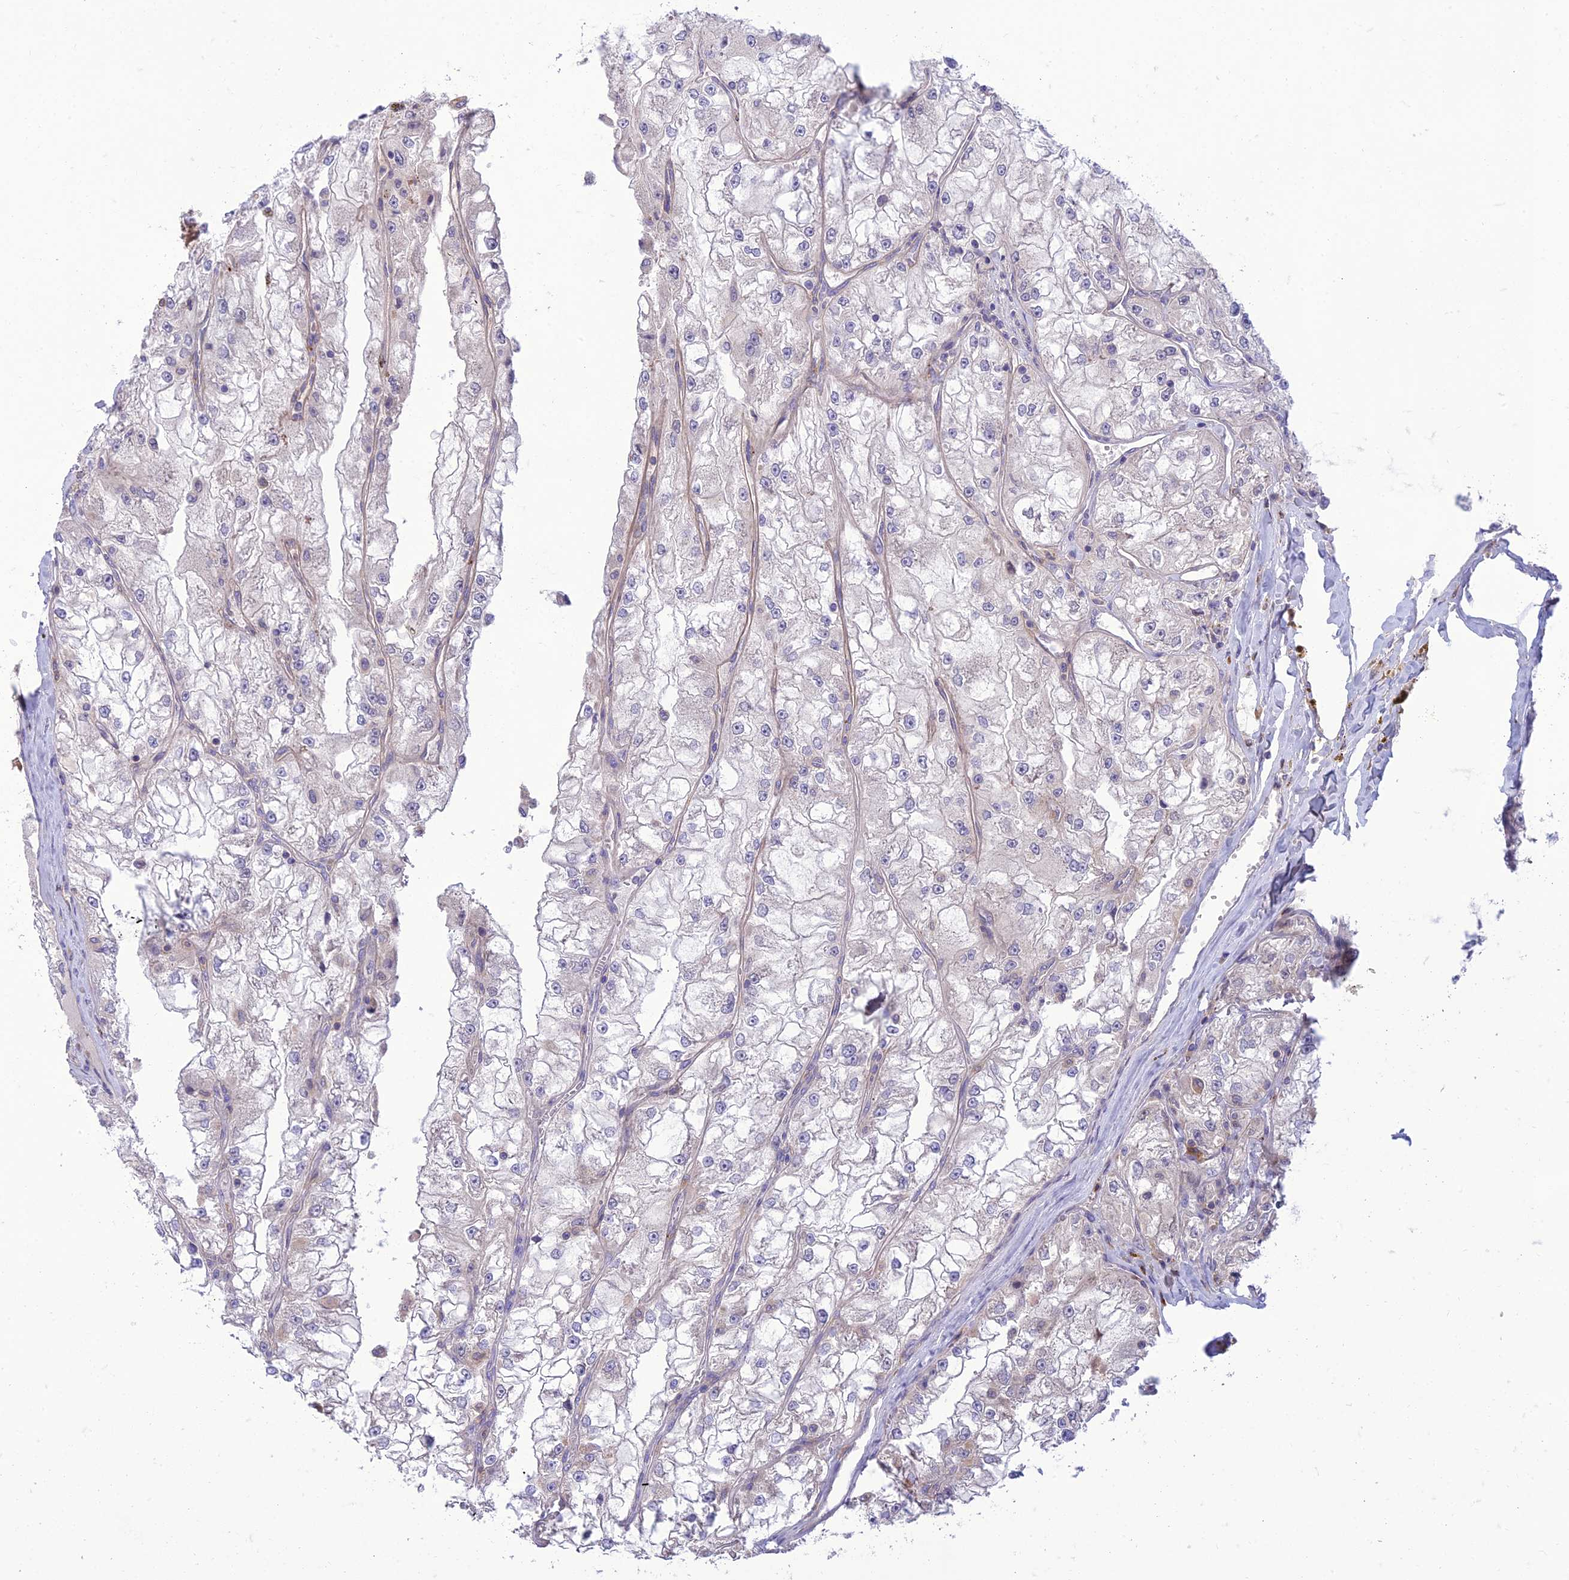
{"staining": {"intensity": "negative", "quantity": "none", "location": "none"}, "tissue": "renal cancer", "cell_type": "Tumor cells", "image_type": "cancer", "snomed": [{"axis": "morphology", "description": "Adenocarcinoma, NOS"}, {"axis": "topography", "description": "Kidney"}], "caption": "The photomicrograph reveals no staining of tumor cells in adenocarcinoma (renal). Brightfield microscopy of immunohistochemistry (IHC) stained with DAB (3,3'-diaminobenzidine) (brown) and hematoxylin (blue), captured at high magnification.", "gene": "IRAK3", "patient": {"sex": "female", "age": 72}}